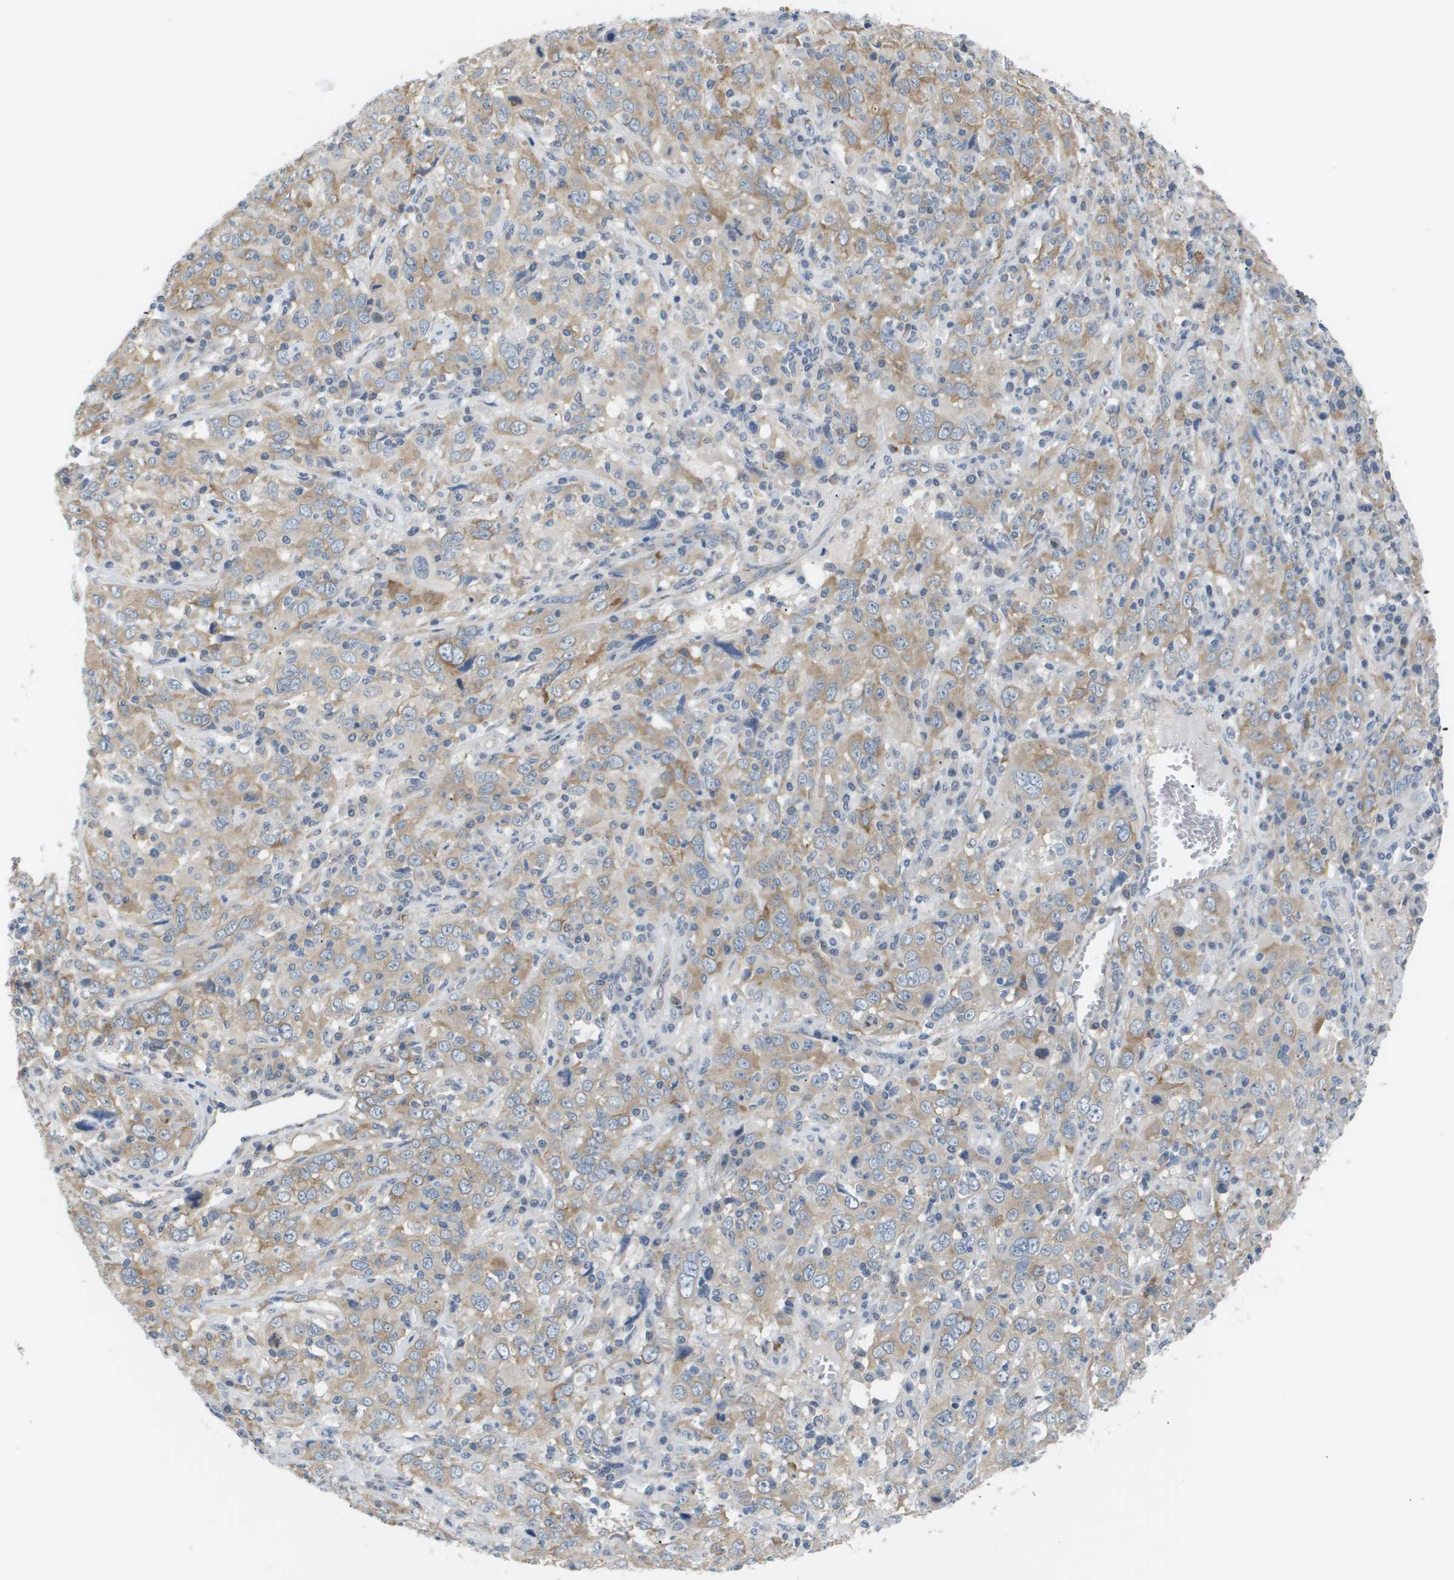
{"staining": {"intensity": "weak", "quantity": ">75%", "location": "cytoplasmic/membranous"}, "tissue": "cervical cancer", "cell_type": "Tumor cells", "image_type": "cancer", "snomed": [{"axis": "morphology", "description": "Squamous cell carcinoma, NOS"}, {"axis": "topography", "description": "Cervix"}], "caption": "Human cervical cancer stained with a brown dye reveals weak cytoplasmic/membranous positive expression in approximately >75% of tumor cells.", "gene": "OTUD5", "patient": {"sex": "female", "age": 46}}